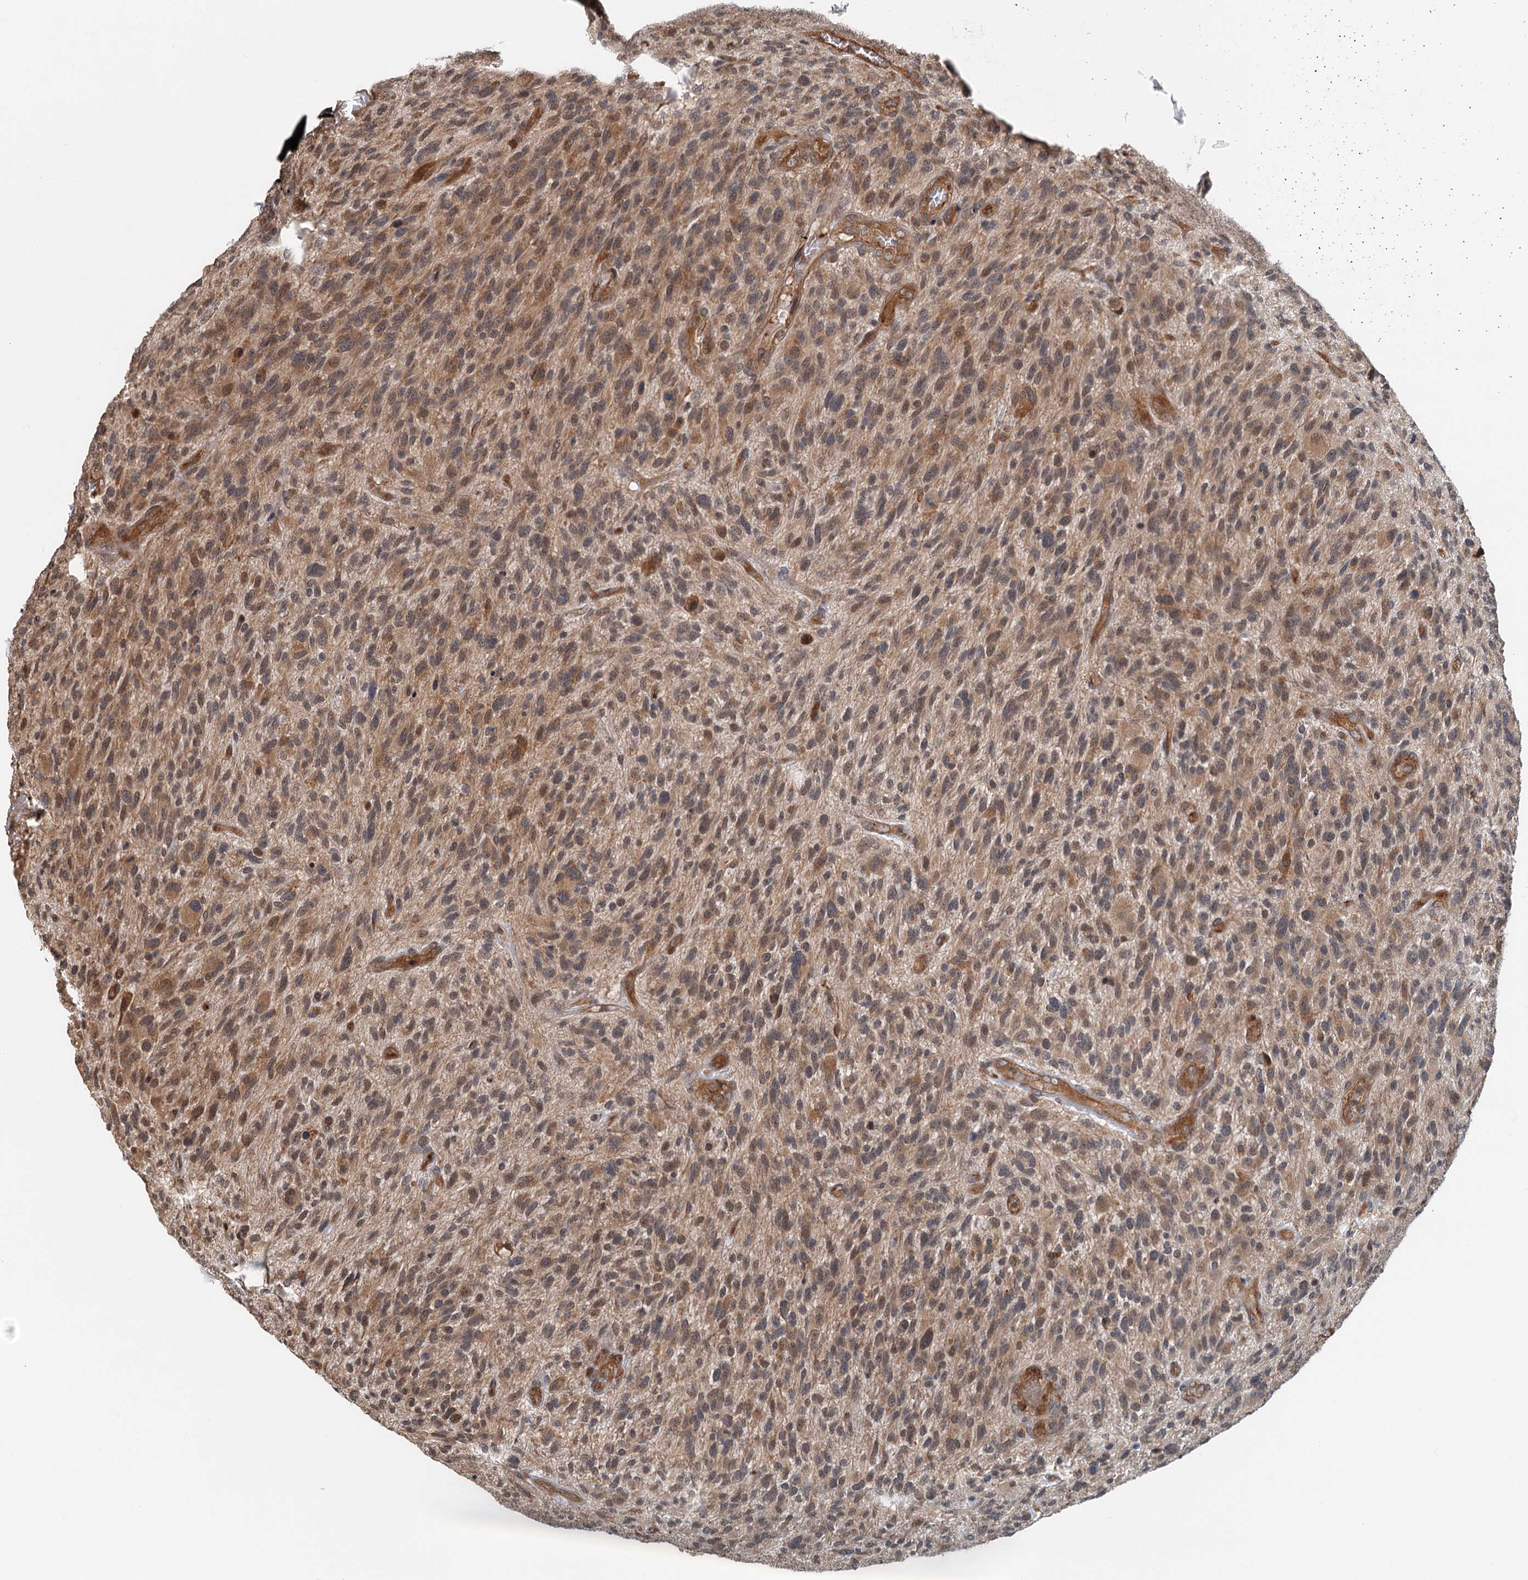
{"staining": {"intensity": "weak", "quantity": ">75%", "location": "cytoplasmic/membranous"}, "tissue": "glioma", "cell_type": "Tumor cells", "image_type": "cancer", "snomed": [{"axis": "morphology", "description": "Glioma, malignant, High grade"}, {"axis": "topography", "description": "Brain"}], "caption": "Immunohistochemical staining of glioma displays weak cytoplasmic/membranous protein expression in about >75% of tumor cells.", "gene": "ZNF527", "patient": {"sex": "male", "age": 47}}